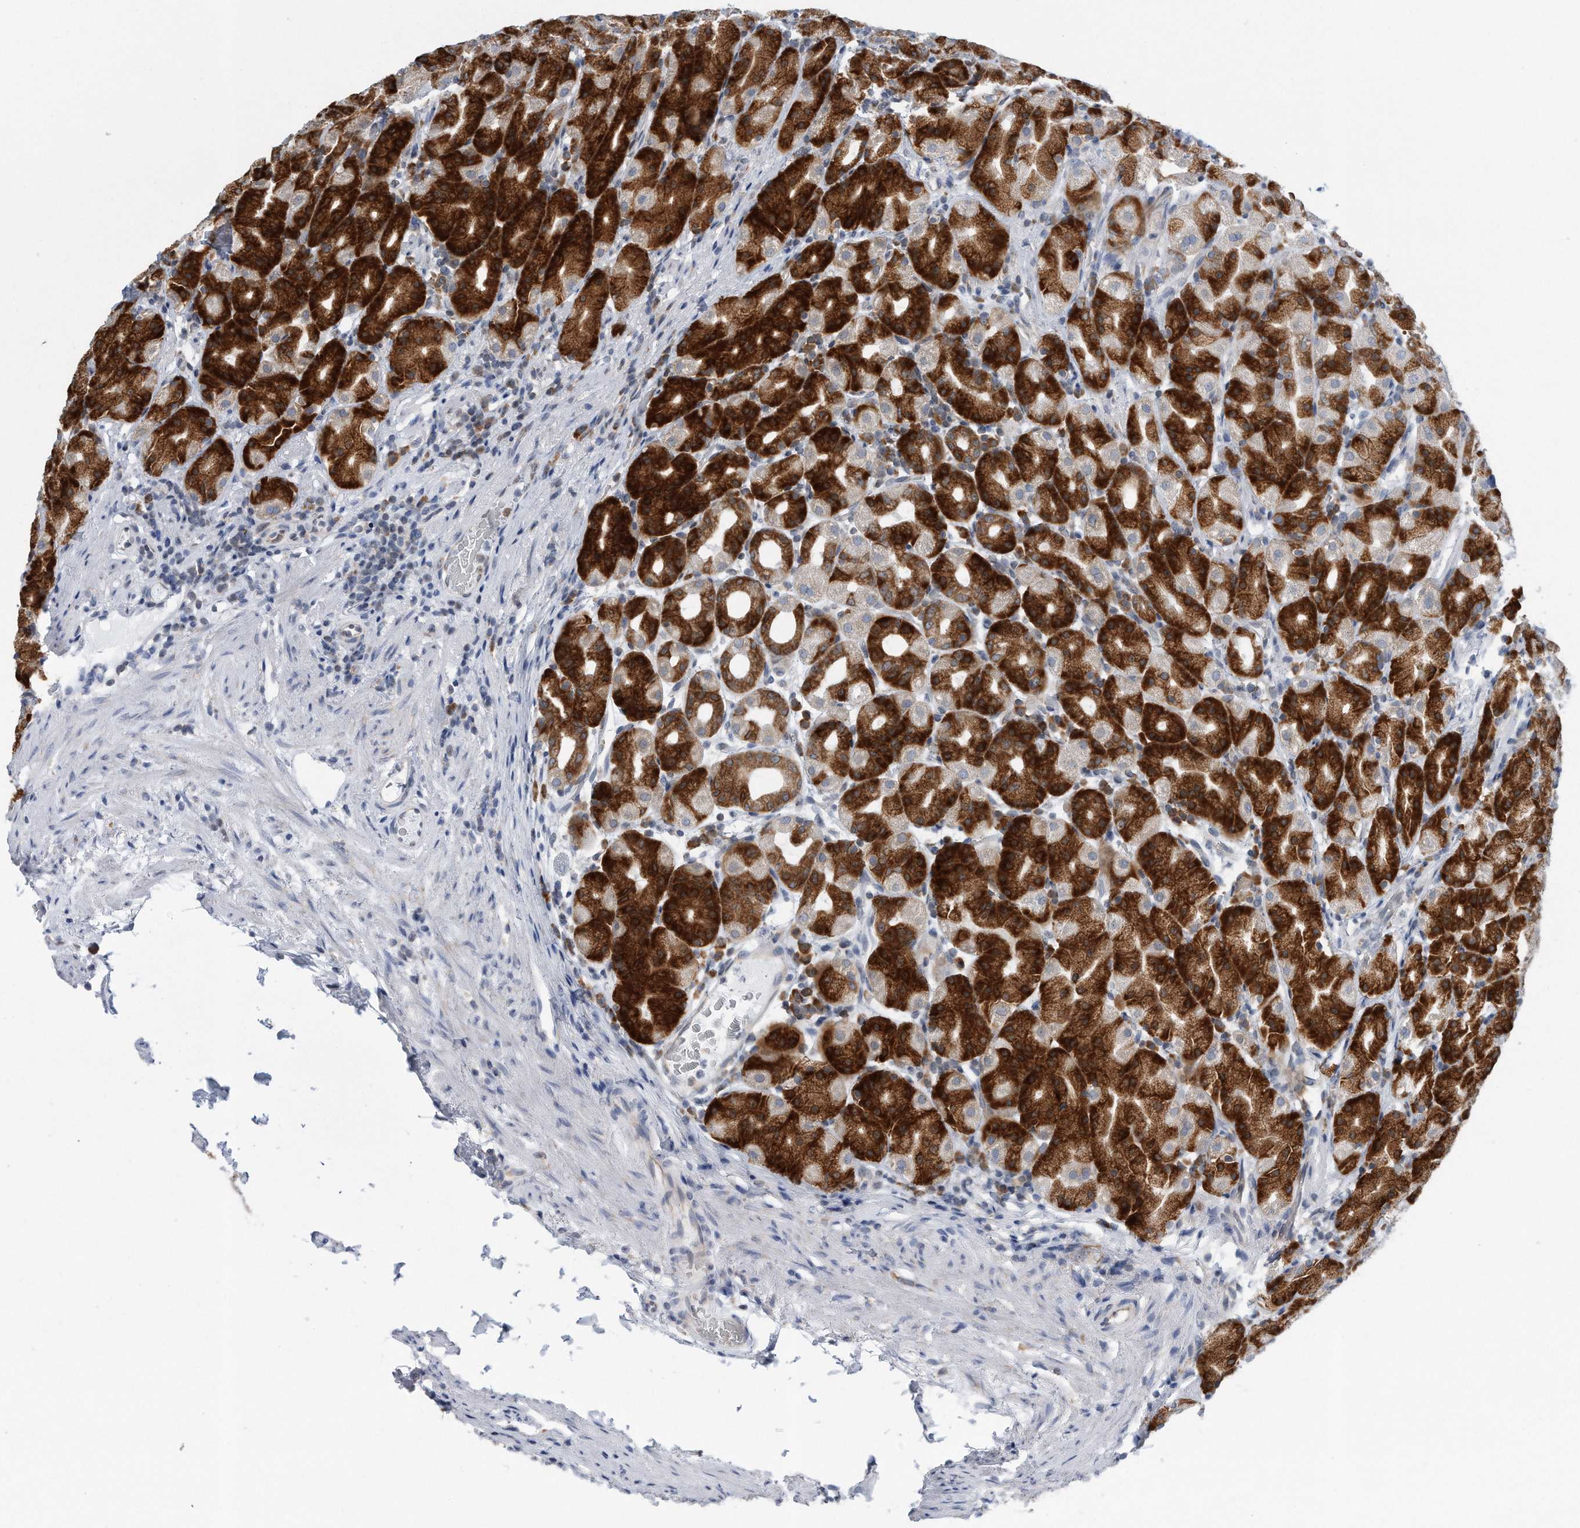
{"staining": {"intensity": "strong", "quantity": ">75%", "location": "cytoplasmic/membranous"}, "tissue": "stomach", "cell_type": "Glandular cells", "image_type": "normal", "snomed": [{"axis": "morphology", "description": "Normal tissue, NOS"}, {"axis": "topography", "description": "Stomach, upper"}], "caption": "Unremarkable stomach displays strong cytoplasmic/membranous staining in approximately >75% of glandular cells, visualized by immunohistochemistry.", "gene": "RPL26L1", "patient": {"sex": "male", "age": 68}}